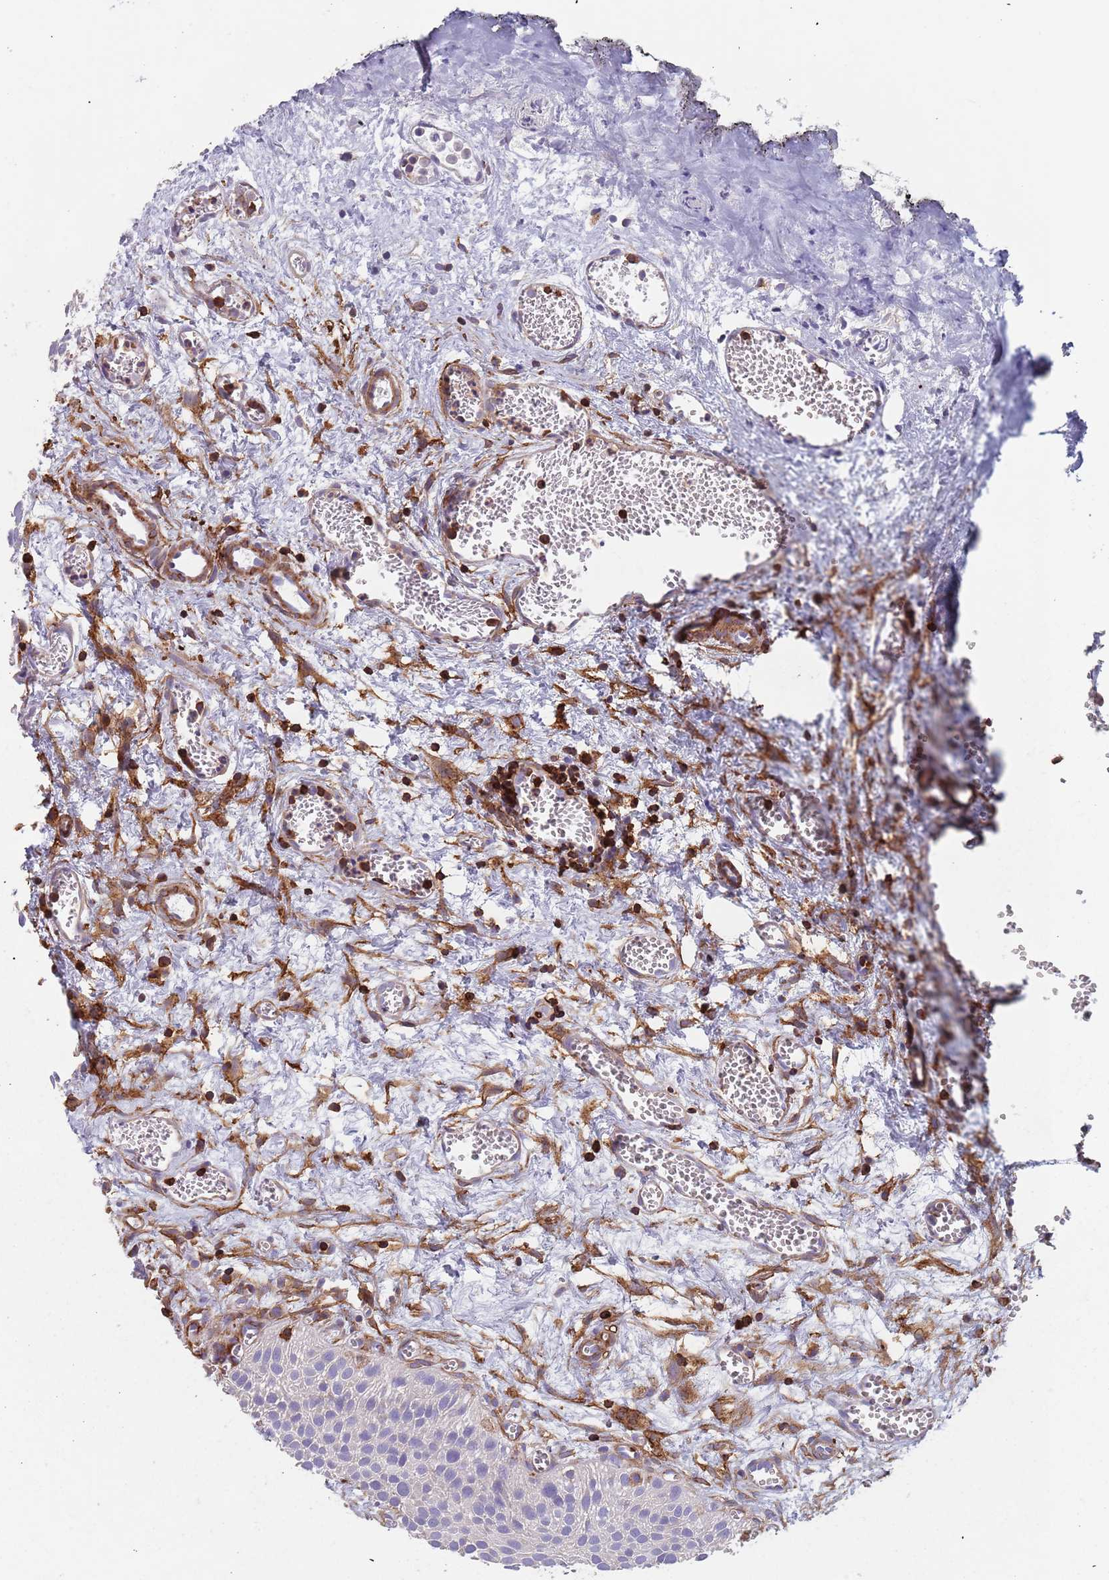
{"staining": {"intensity": "negative", "quantity": "none", "location": "none"}, "tissue": "urothelial cancer", "cell_type": "Tumor cells", "image_type": "cancer", "snomed": [{"axis": "morphology", "description": "Urothelial carcinoma, Low grade"}, {"axis": "topography", "description": "Urinary bladder"}], "caption": "Immunohistochemical staining of urothelial carcinoma (low-grade) shows no significant positivity in tumor cells.", "gene": "RNF144A", "patient": {"sex": "male", "age": 88}}